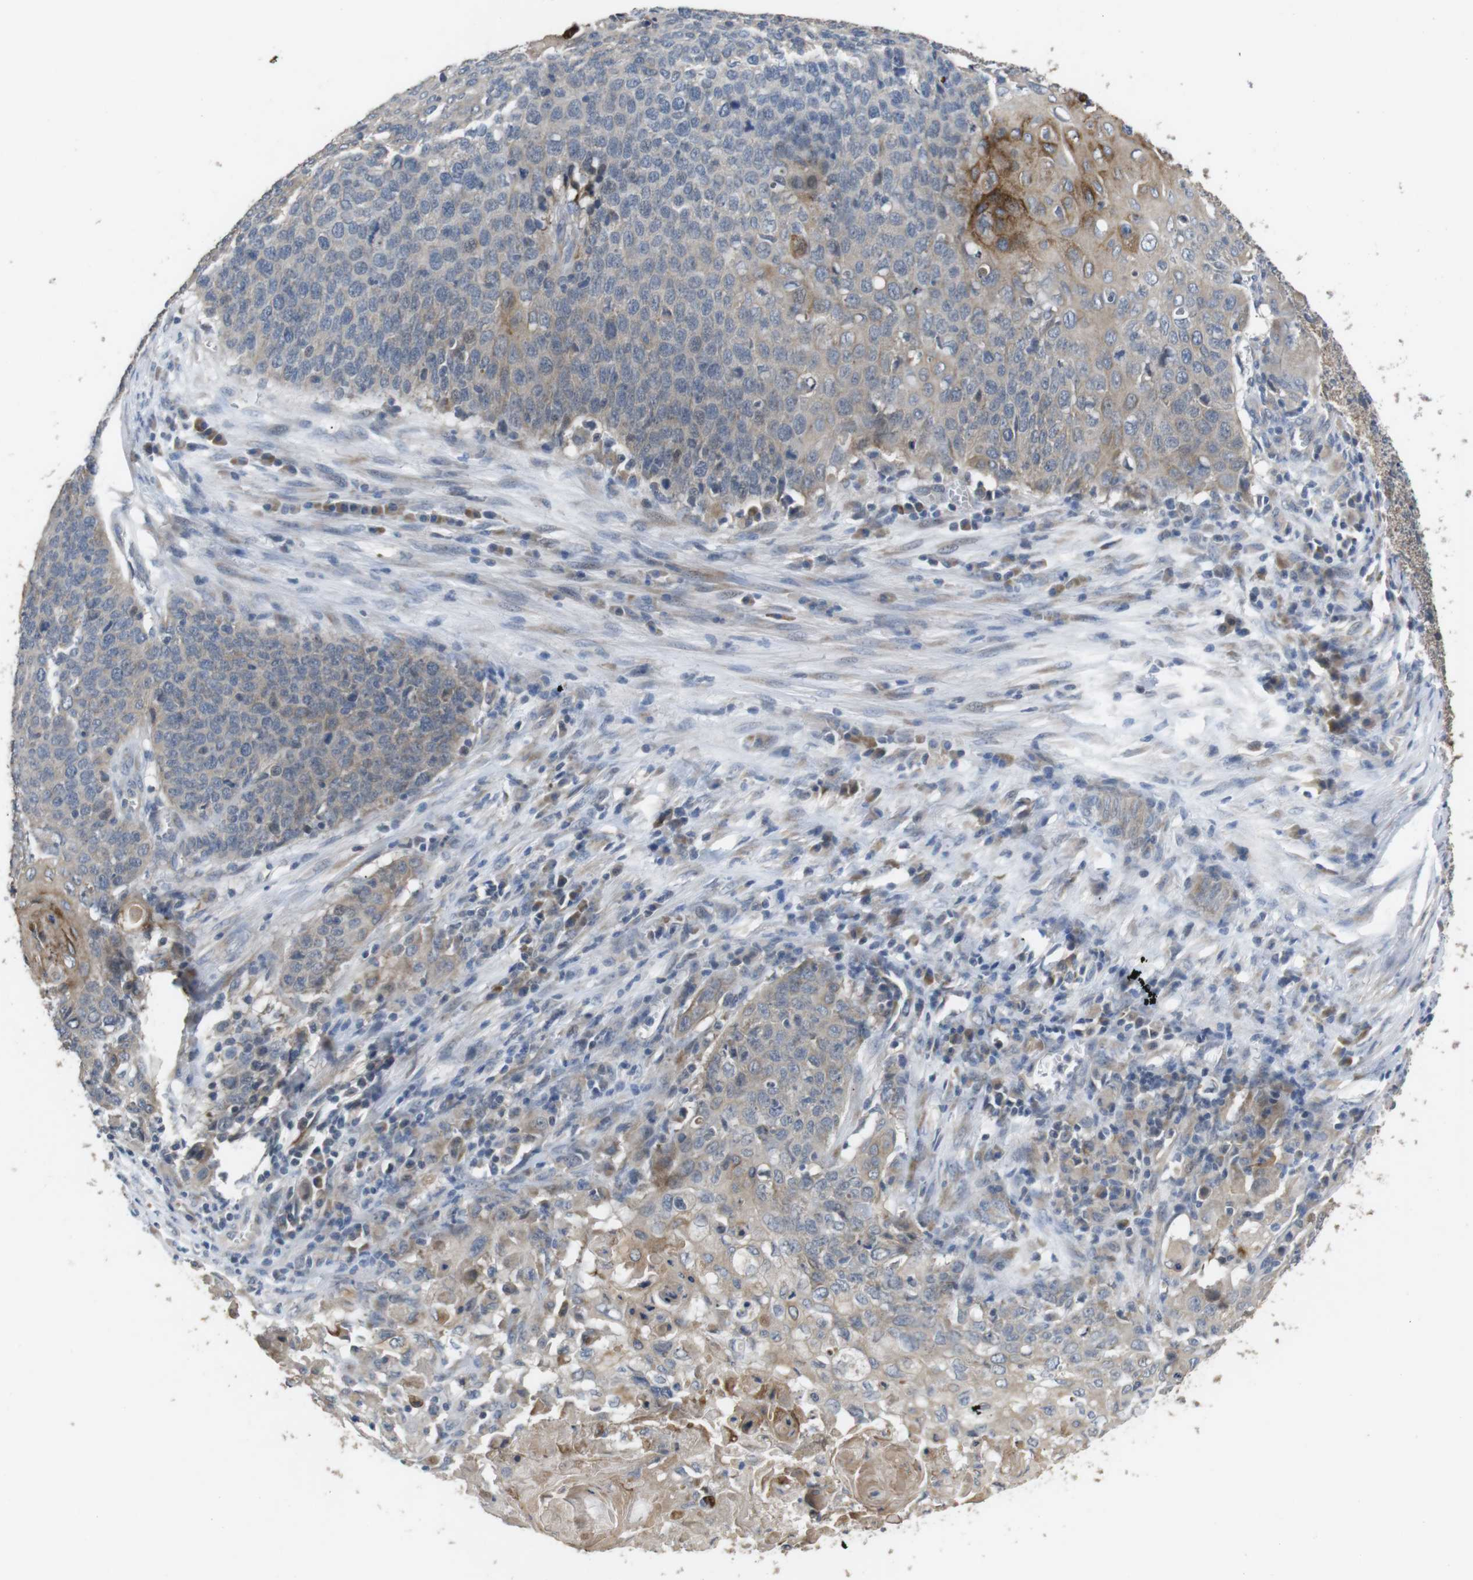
{"staining": {"intensity": "moderate", "quantity": "<25%", "location": "cytoplasmic/membranous"}, "tissue": "cervical cancer", "cell_type": "Tumor cells", "image_type": "cancer", "snomed": [{"axis": "morphology", "description": "Squamous cell carcinoma, NOS"}, {"axis": "topography", "description": "Cervix"}], "caption": "Immunohistochemistry of human cervical cancer displays low levels of moderate cytoplasmic/membranous staining in about <25% of tumor cells.", "gene": "ADGRL3", "patient": {"sex": "female", "age": 39}}